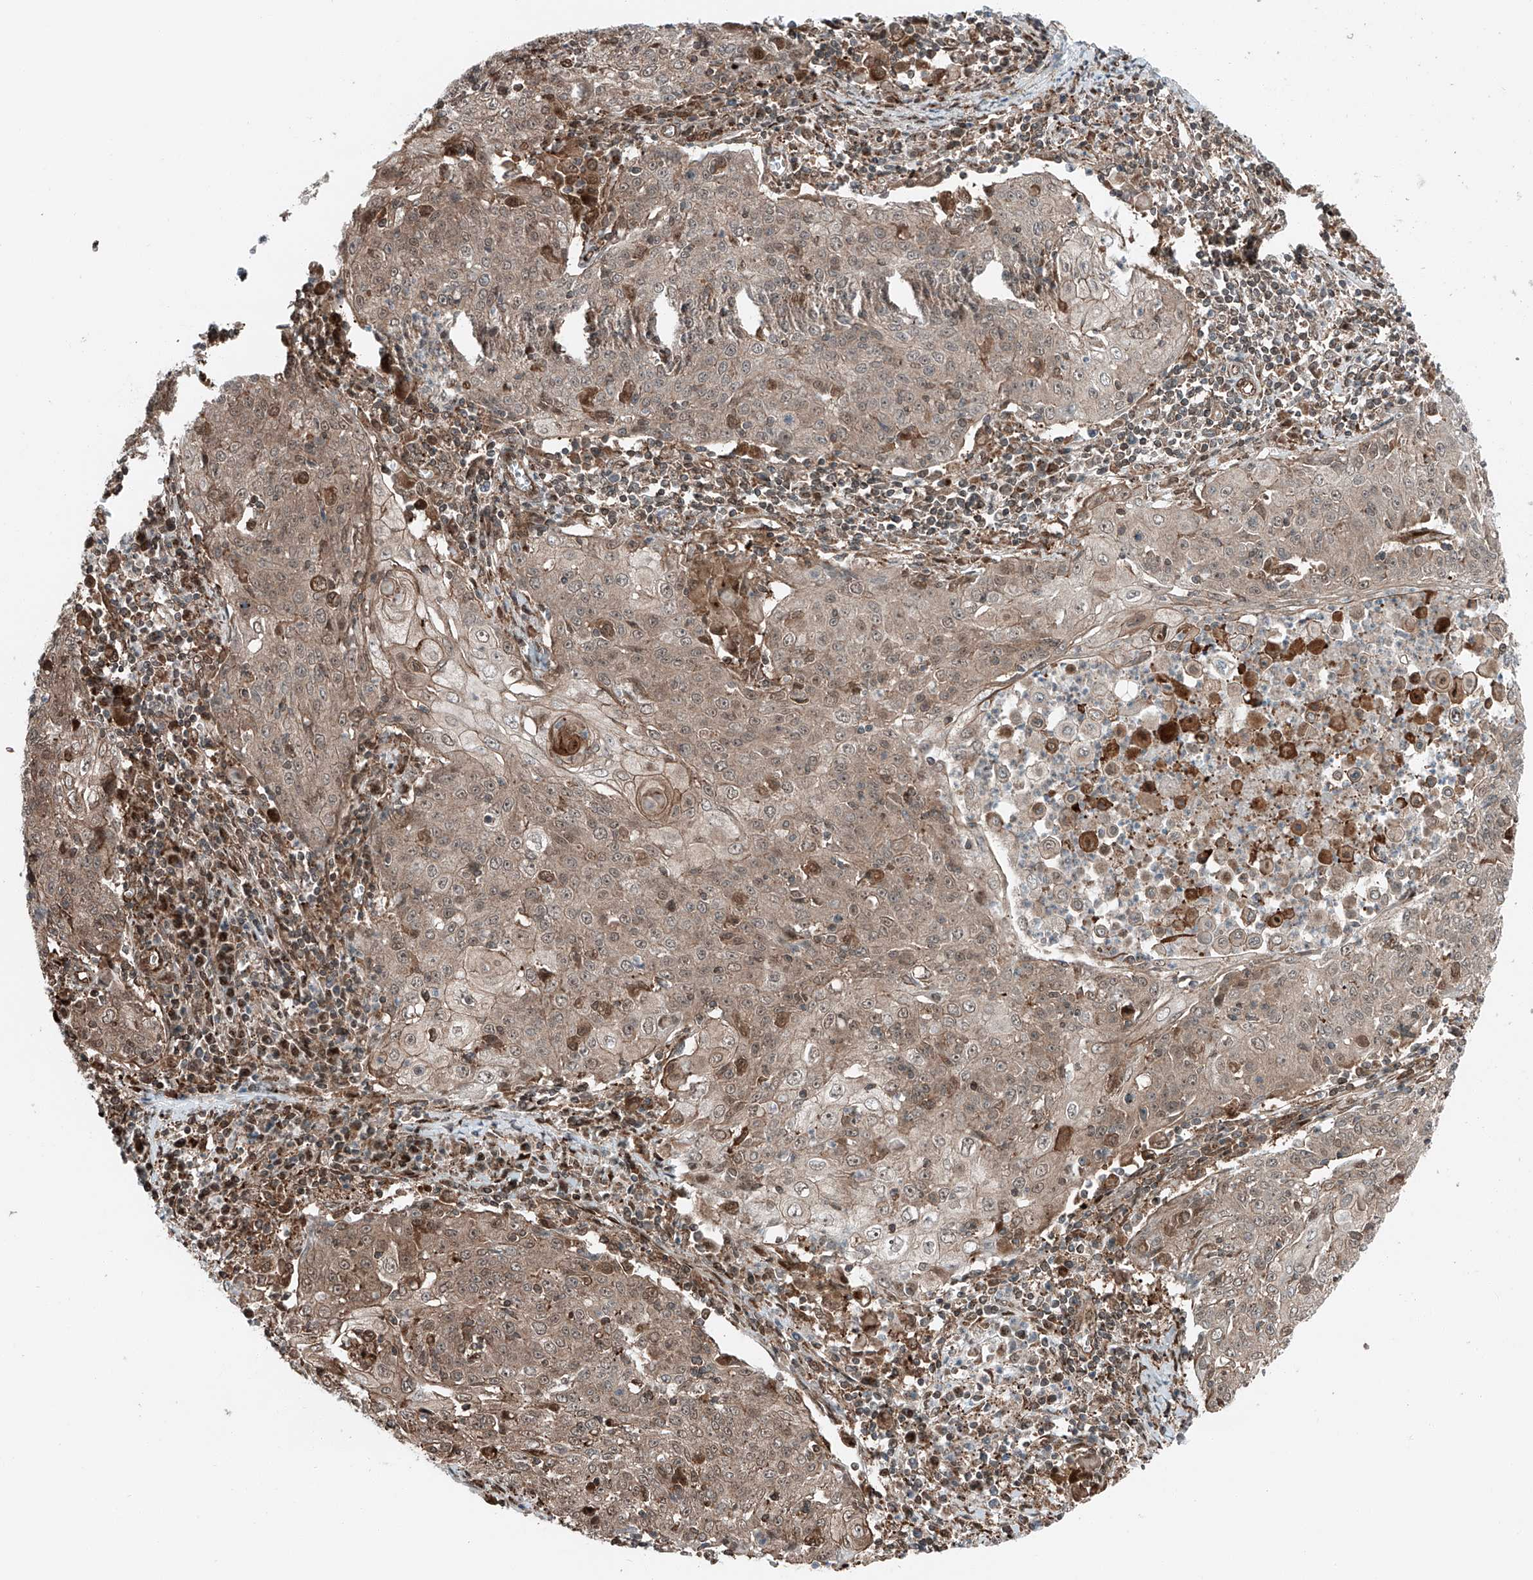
{"staining": {"intensity": "weak", "quantity": ">75%", "location": "cytoplasmic/membranous,nuclear"}, "tissue": "cervical cancer", "cell_type": "Tumor cells", "image_type": "cancer", "snomed": [{"axis": "morphology", "description": "Squamous cell carcinoma, NOS"}, {"axis": "topography", "description": "Cervix"}], "caption": "Squamous cell carcinoma (cervical) stained with a brown dye shows weak cytoplasmic/membranous and nuclear positive positivity in about >75% of tumor cells.", "gene": "USP48", "patient": {"sex": "female", "age": 48}}